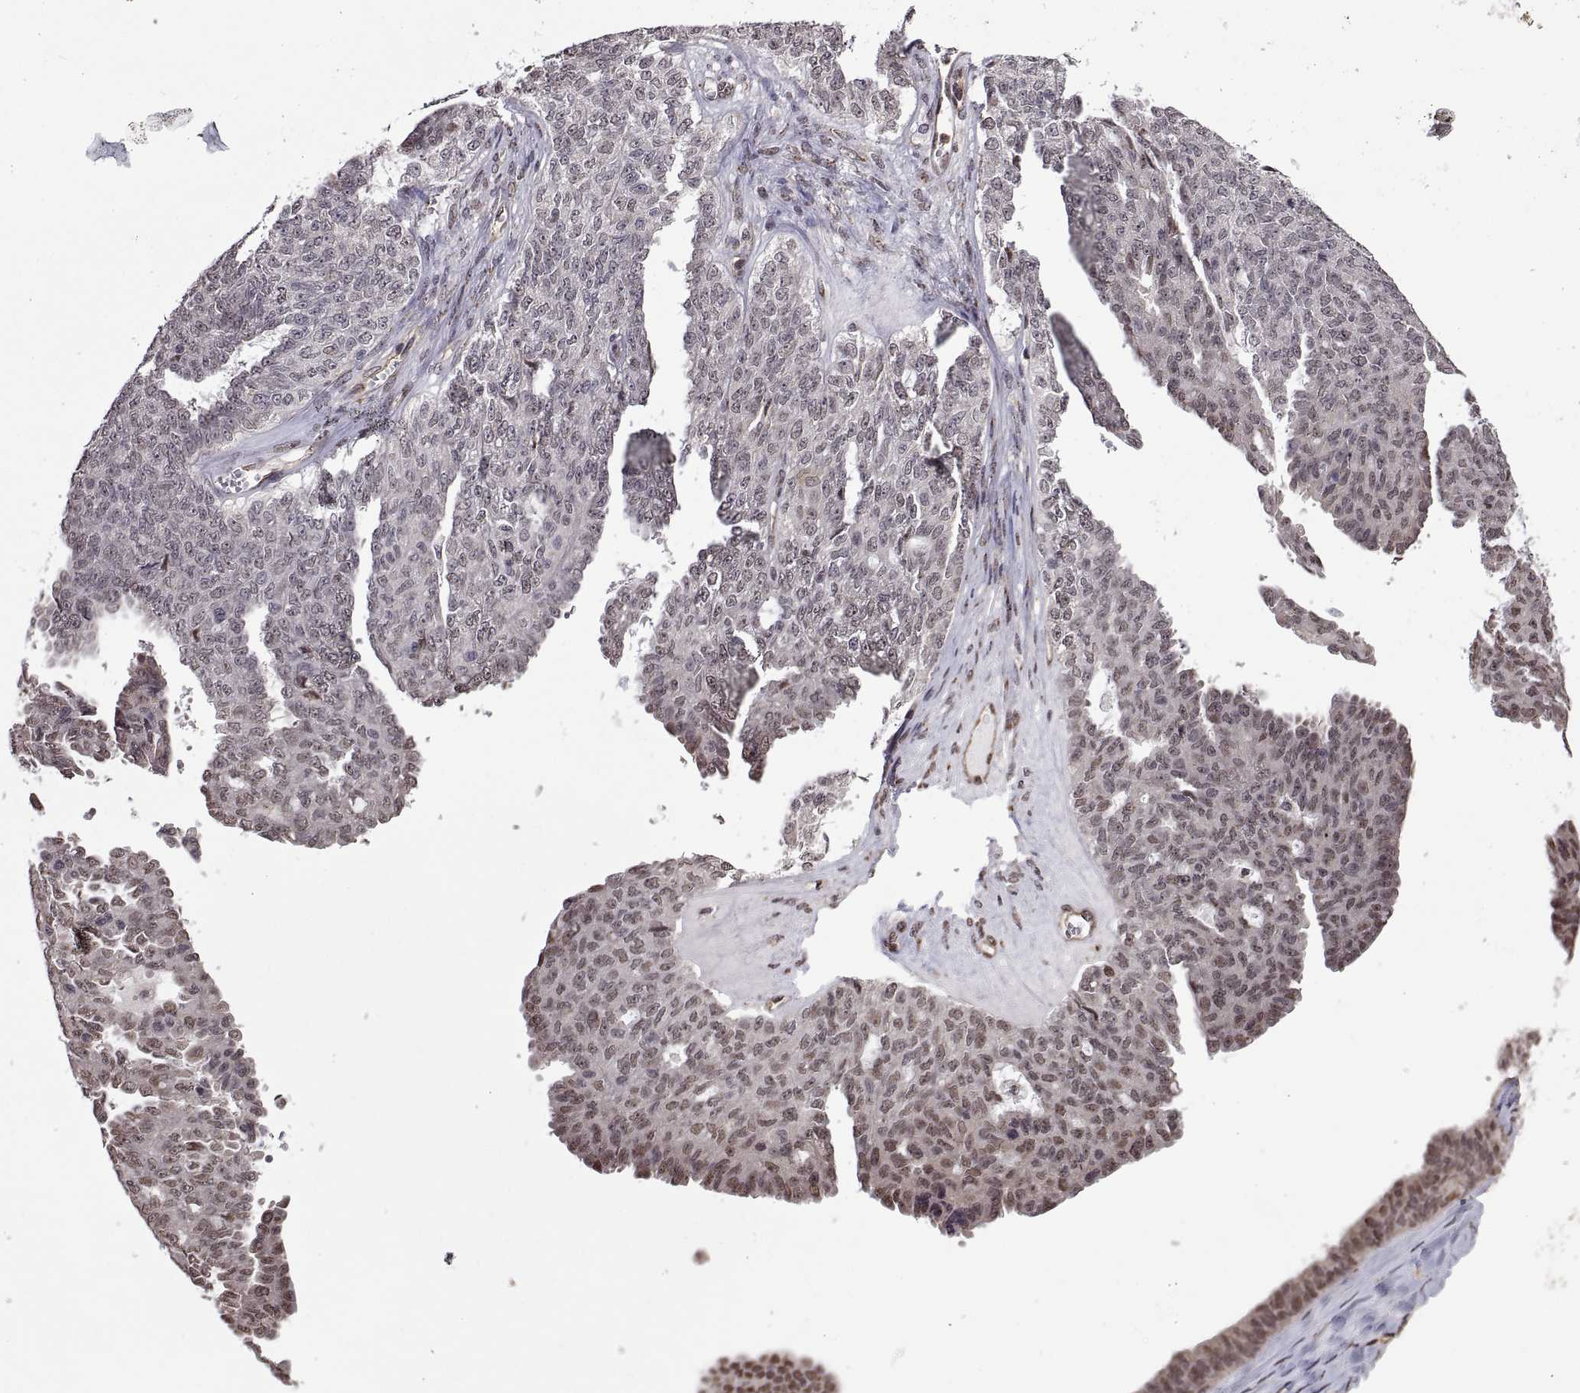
{"staining": {"intensity": "negative", "quantity": "none", "location": "none"}, "tissue": "ovarian cancer", "cell_type": "Tumor cells", "image_type": "cancer", "snomed": [{"axis": "morphology", "description": "Cystadenocarcinoma, serous, NOS"}, {"axis": "topography", "description": "Ovary"}], "caption": "A high-resolution micrograph shows IHC staining of serous cystadenocarcinoma (ovarian), which shows no significant staining in tumor cells.", "gene": "ARRB1", "patient": {"sex": "female", "age": 71}}